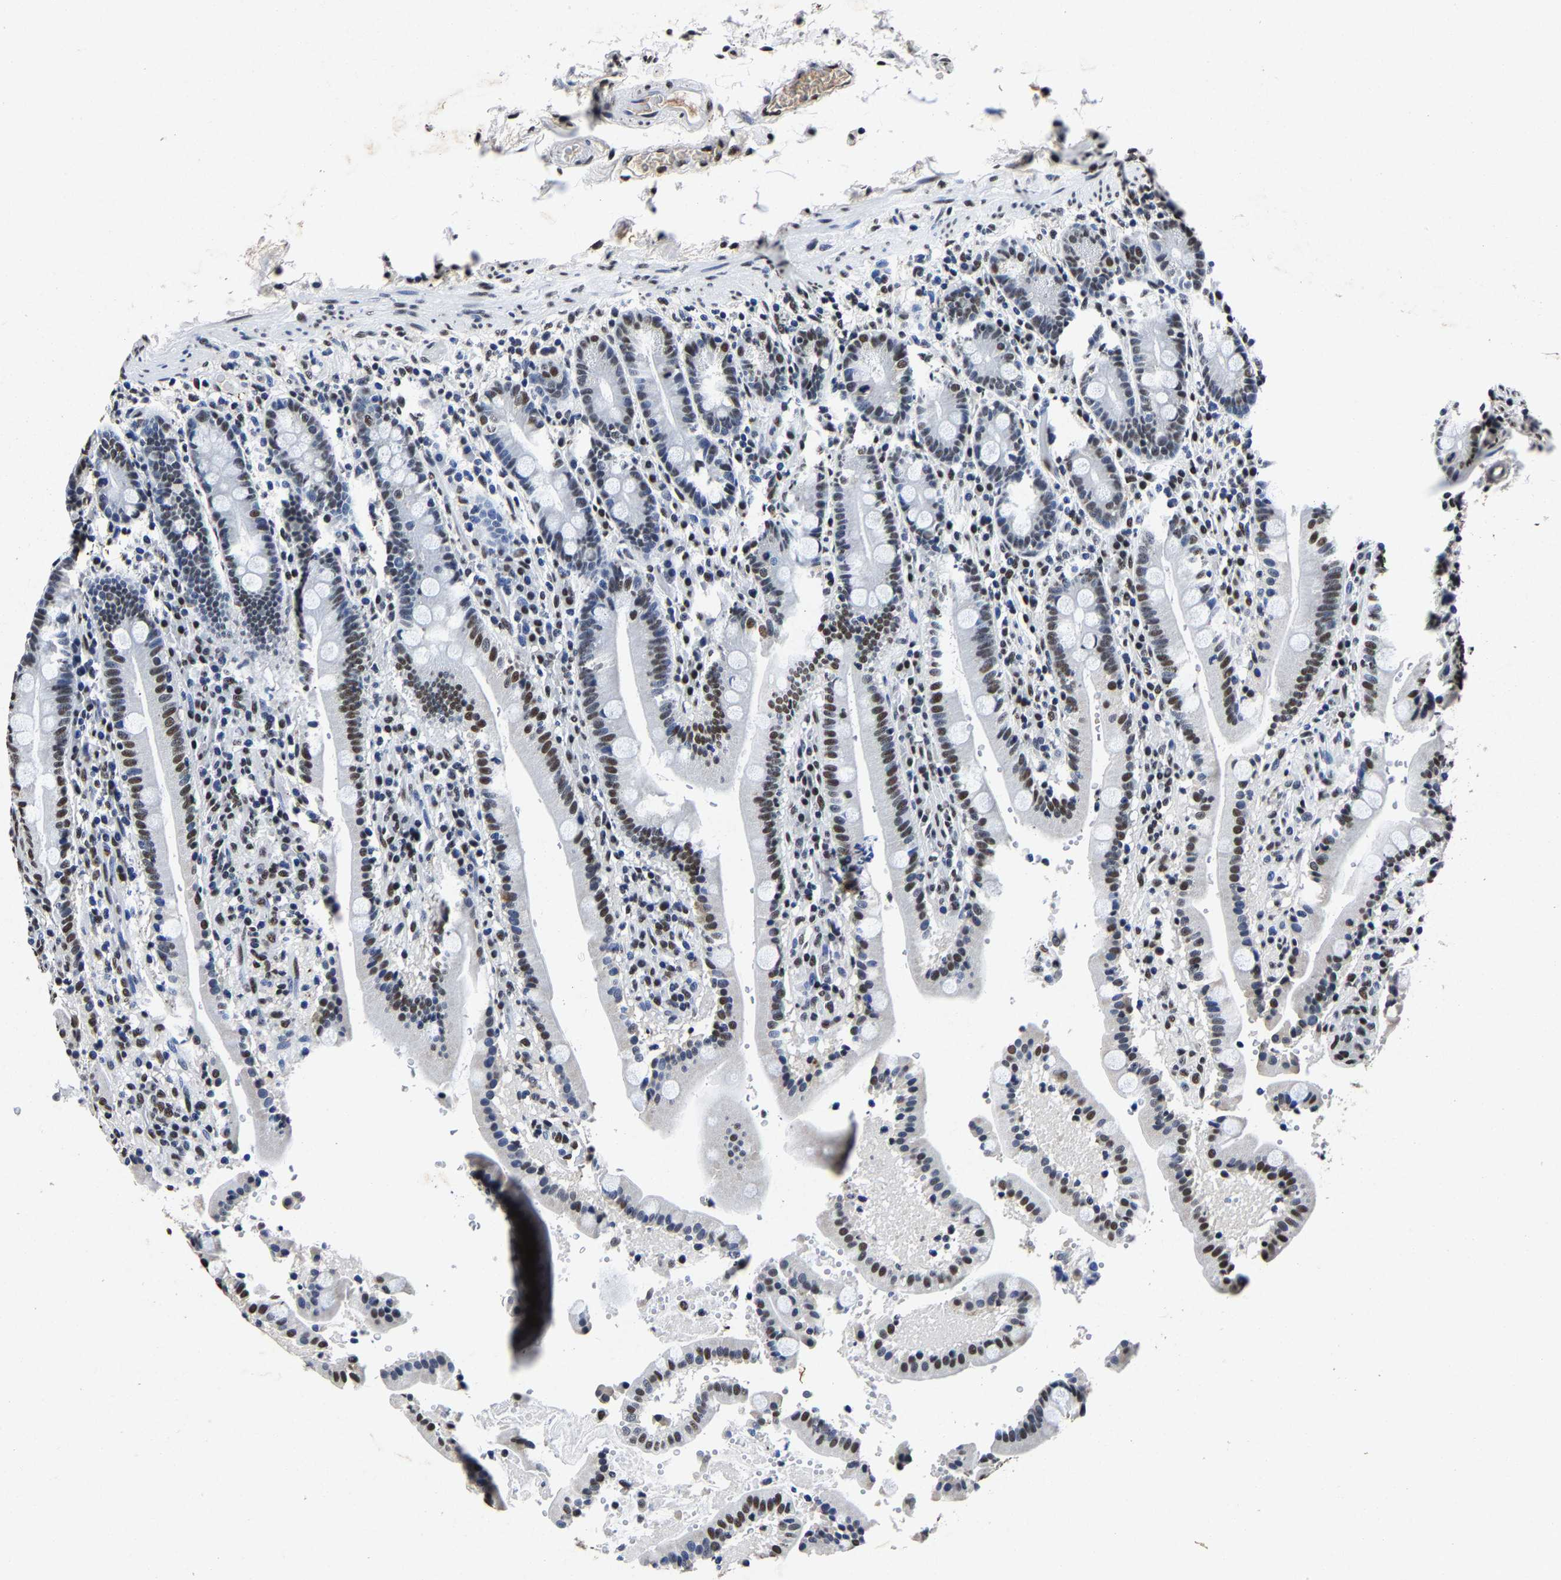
{"staining": {"intensity": "strong", "quantity": "25%-75%", "location": "nuclear"}, "tissue": "duodenum", "cell_type": "Glandular cells", "image_type": "normal", "snomed": [{"axis": "morphology", "description": "Normal tissue, NOS"}, {"axis": "topography", "description": "Small intestine, NOS"}], "caption": "The histopathology image demonstrates staining of benign duodenum, revealing strong nuclear protein positivity (brown color) within glandular cells.", "gene": "RBM45", "patient": {"sex": "female", "age": 71}}